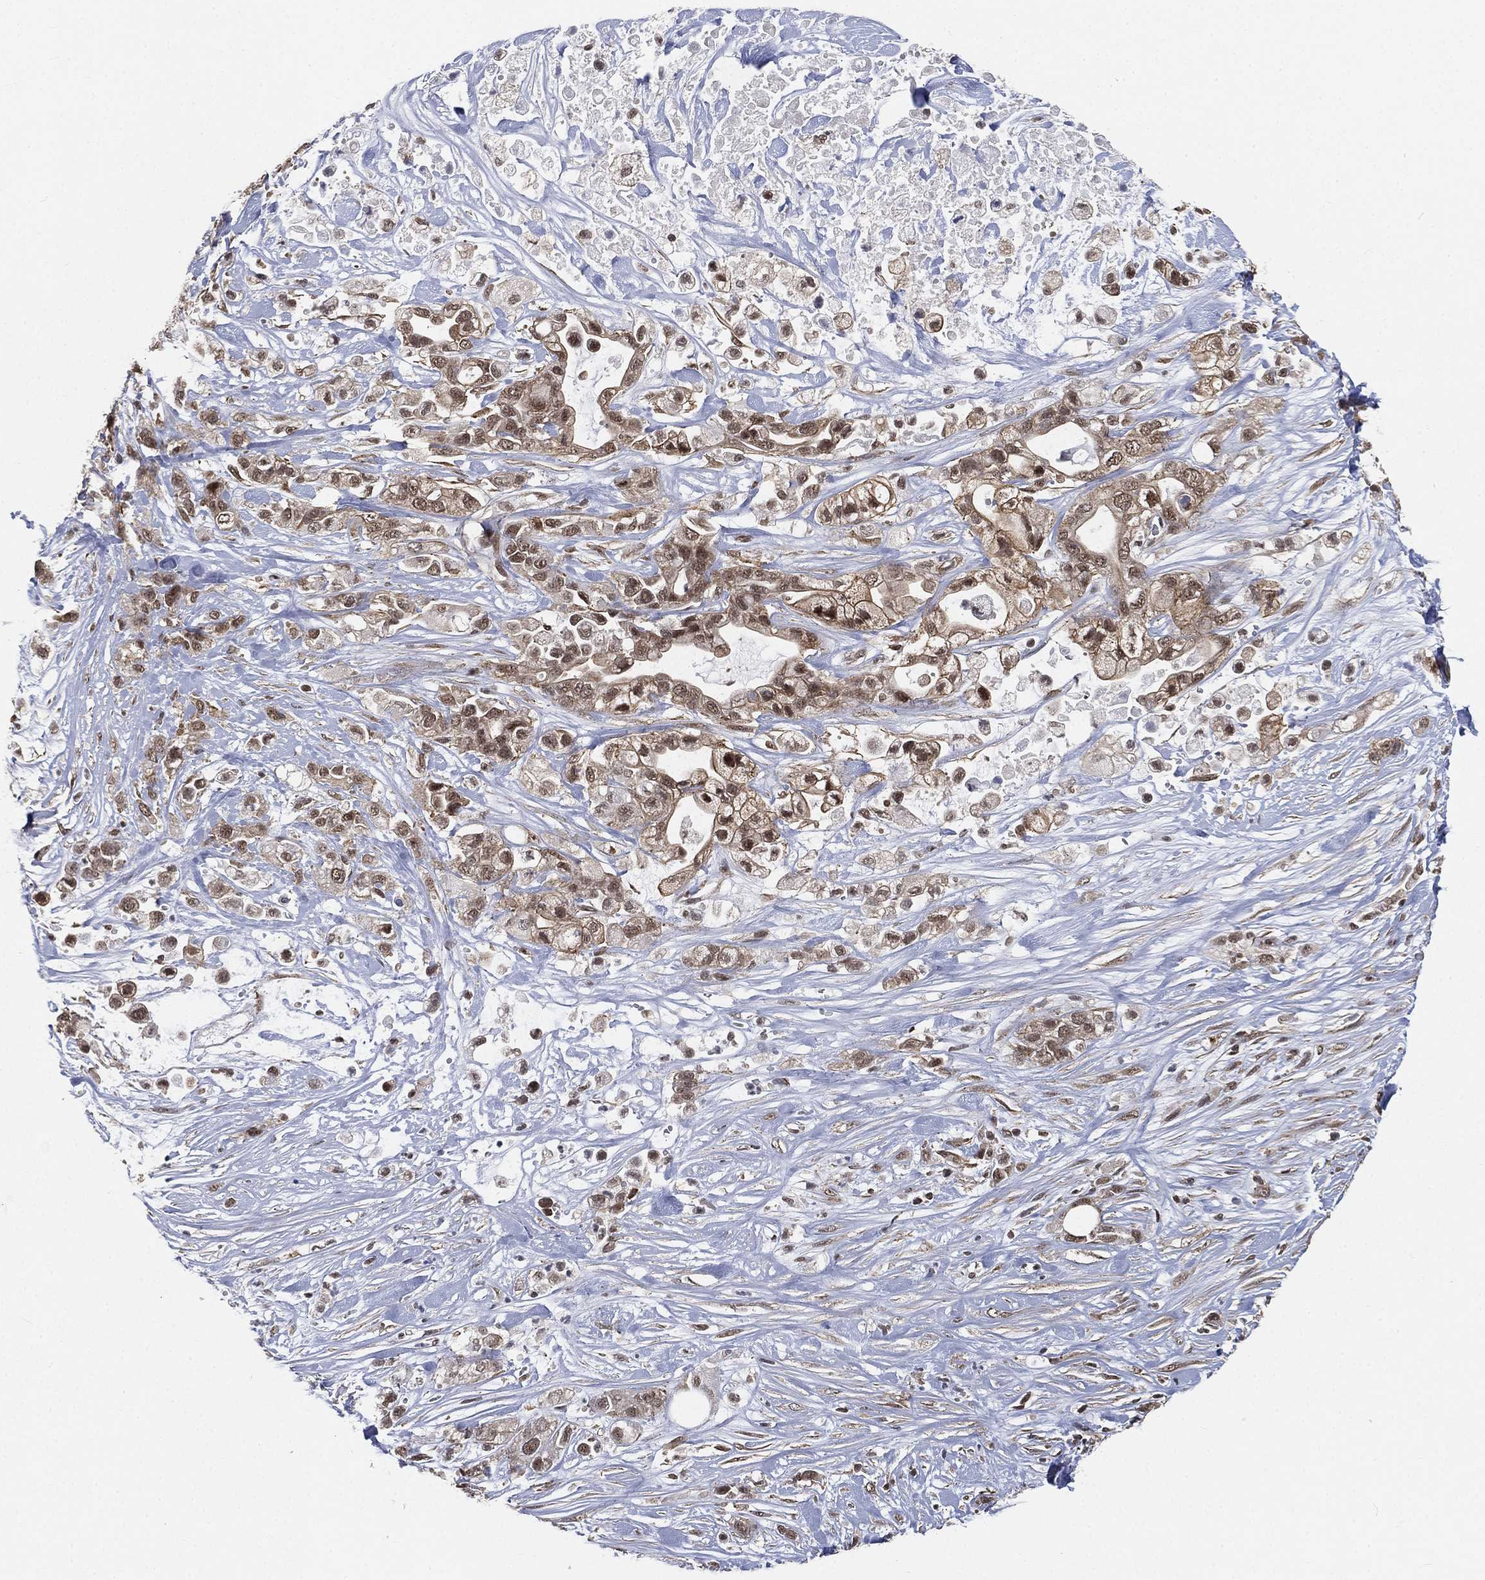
{"staining": {"intensity": "moderate", "quantity": "25%-75%", "location": "nuclear"}, "tissue": "pancreatic cancer", "cell_type": "Tumor cells", "image_type": "cancer", "snomed": [{"axis": "morphology", "description": "Adenocarcinoma, NOS"}, {"axis": "topography", "description": "Pancreas"}], "caption": "Moderate nuclear protein positivity is appreciated in about 25%-75% of tumor cells in adenocarcinoma (pancreatic).", "gene": "RSRC2", "patient": {"sex": "male", "age": 44}}